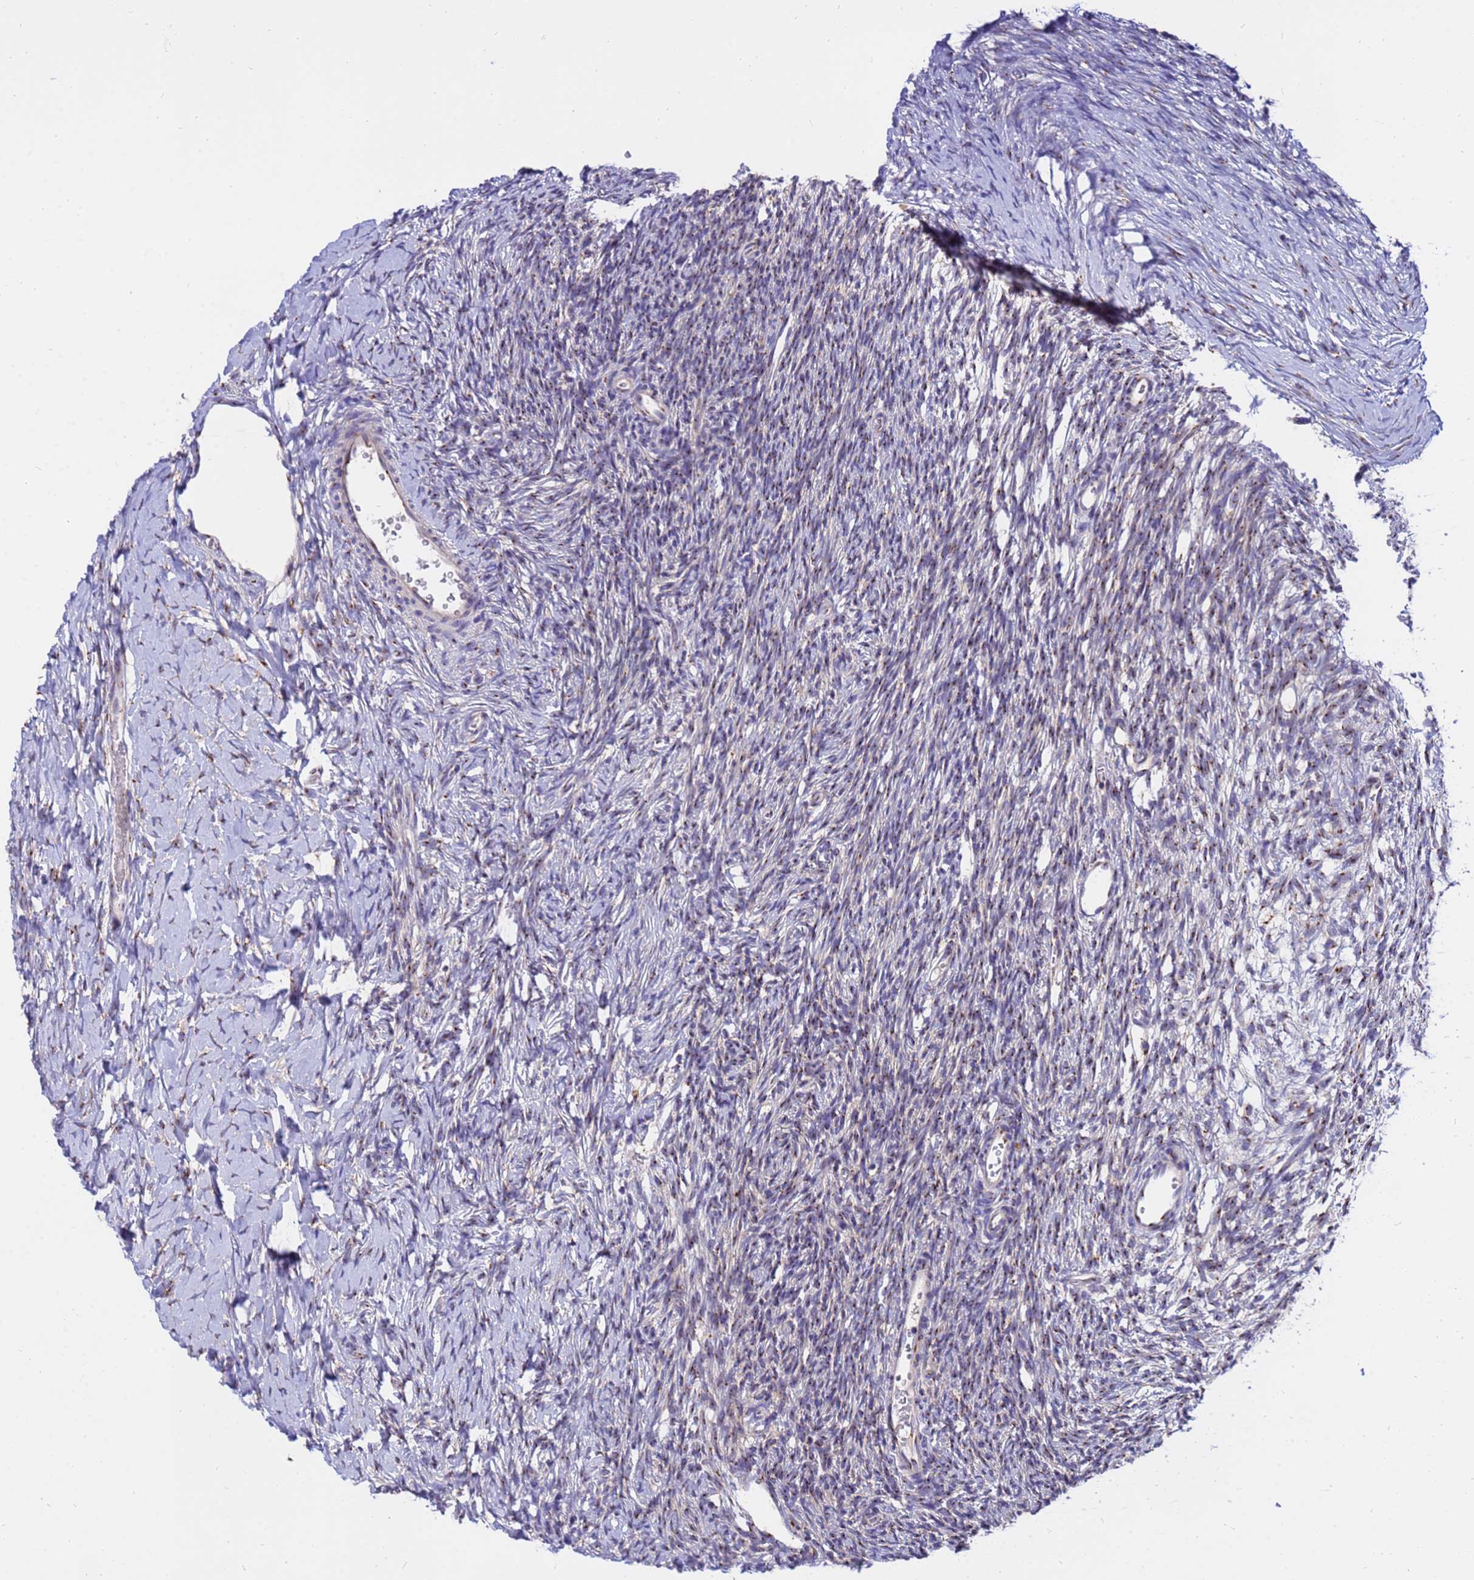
{"staining": {"intensity": "moderate", "quantity": "25%-75%", "location": "cytoplasmic/membranous"}, "tissue": "ovary", "cell_type": "Ovarian stroma cells", "image_type": "normal", "snomed": [{"axis": "morphology", "description": "Normal tissue, NOS"}, {"axis": "topography", "description": "Ovary"}], "caption": "DAB (3,3'-diaminobenzidine) immunohistochemical staining of unremarkable human ovary reveals moderate cytoplasmic/membranous protein staining in approximately 25%-75% of ovarian stroma cells.", "gene": "HPS3", "patient": {"sex": "female", "age": 39}}